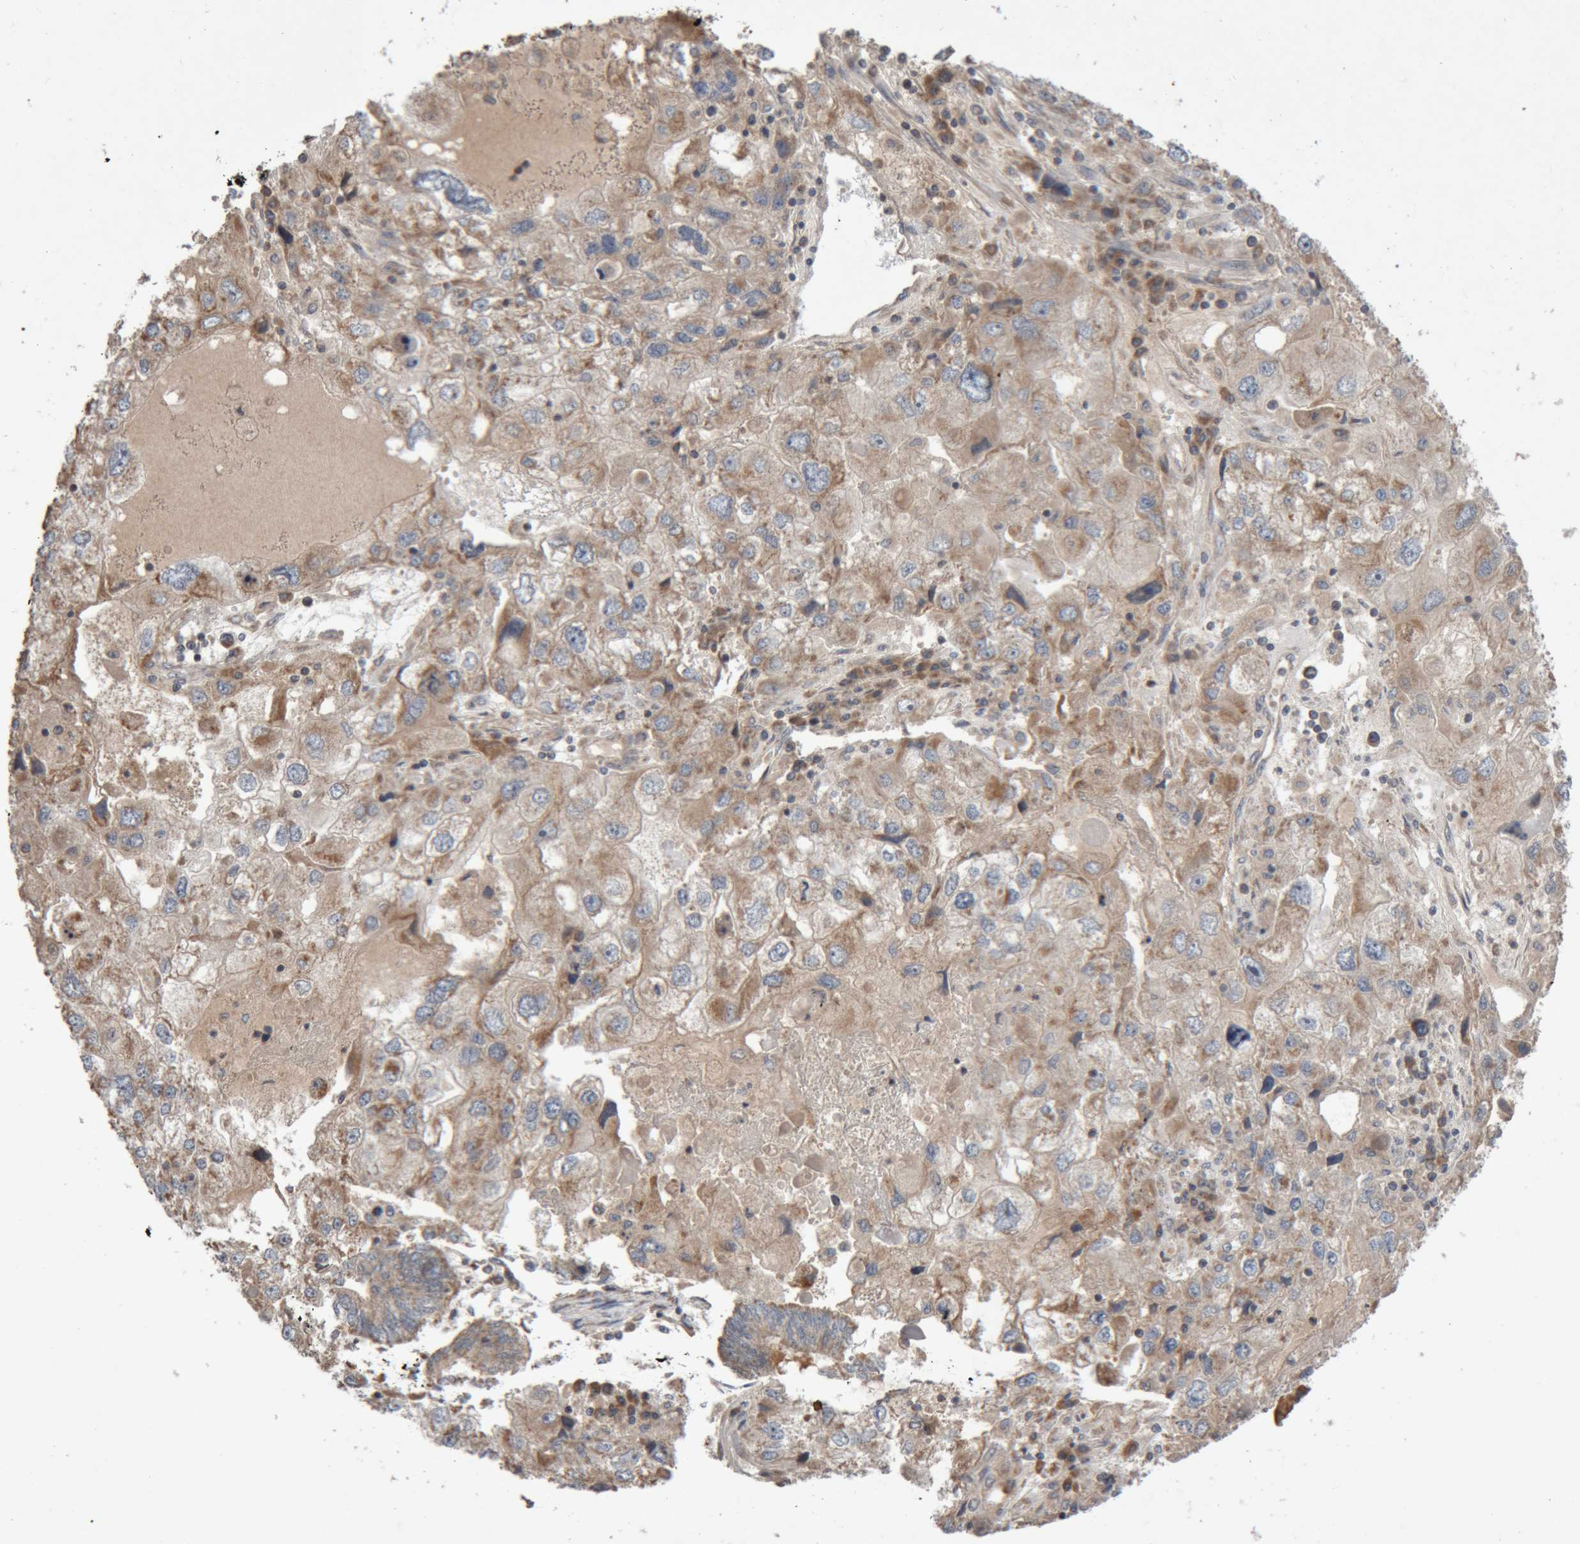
{"staining": {"intensity": "moderate", "quantity": ">75%", "location": "cytoplasmic/membranous"}, "tissue": "endometrial cancer", "cell_type": "Tumor cells", "image_type": "cancer", "snomed": [{"axis": "morphology", "description": "Adenocarcinoma, NOS"}, {"axis": "topography", "description": "Uterus"}], "caption": "Immunohistochemistry (IHC) of human adenocarcinoma (endometrial) demonstrates medium levels of moderate cytoplasmic/membranous staining in approximately >75% of tumor cells.", "gene": "KIF21B", "patient": {"sex": "female", "age": 77}}